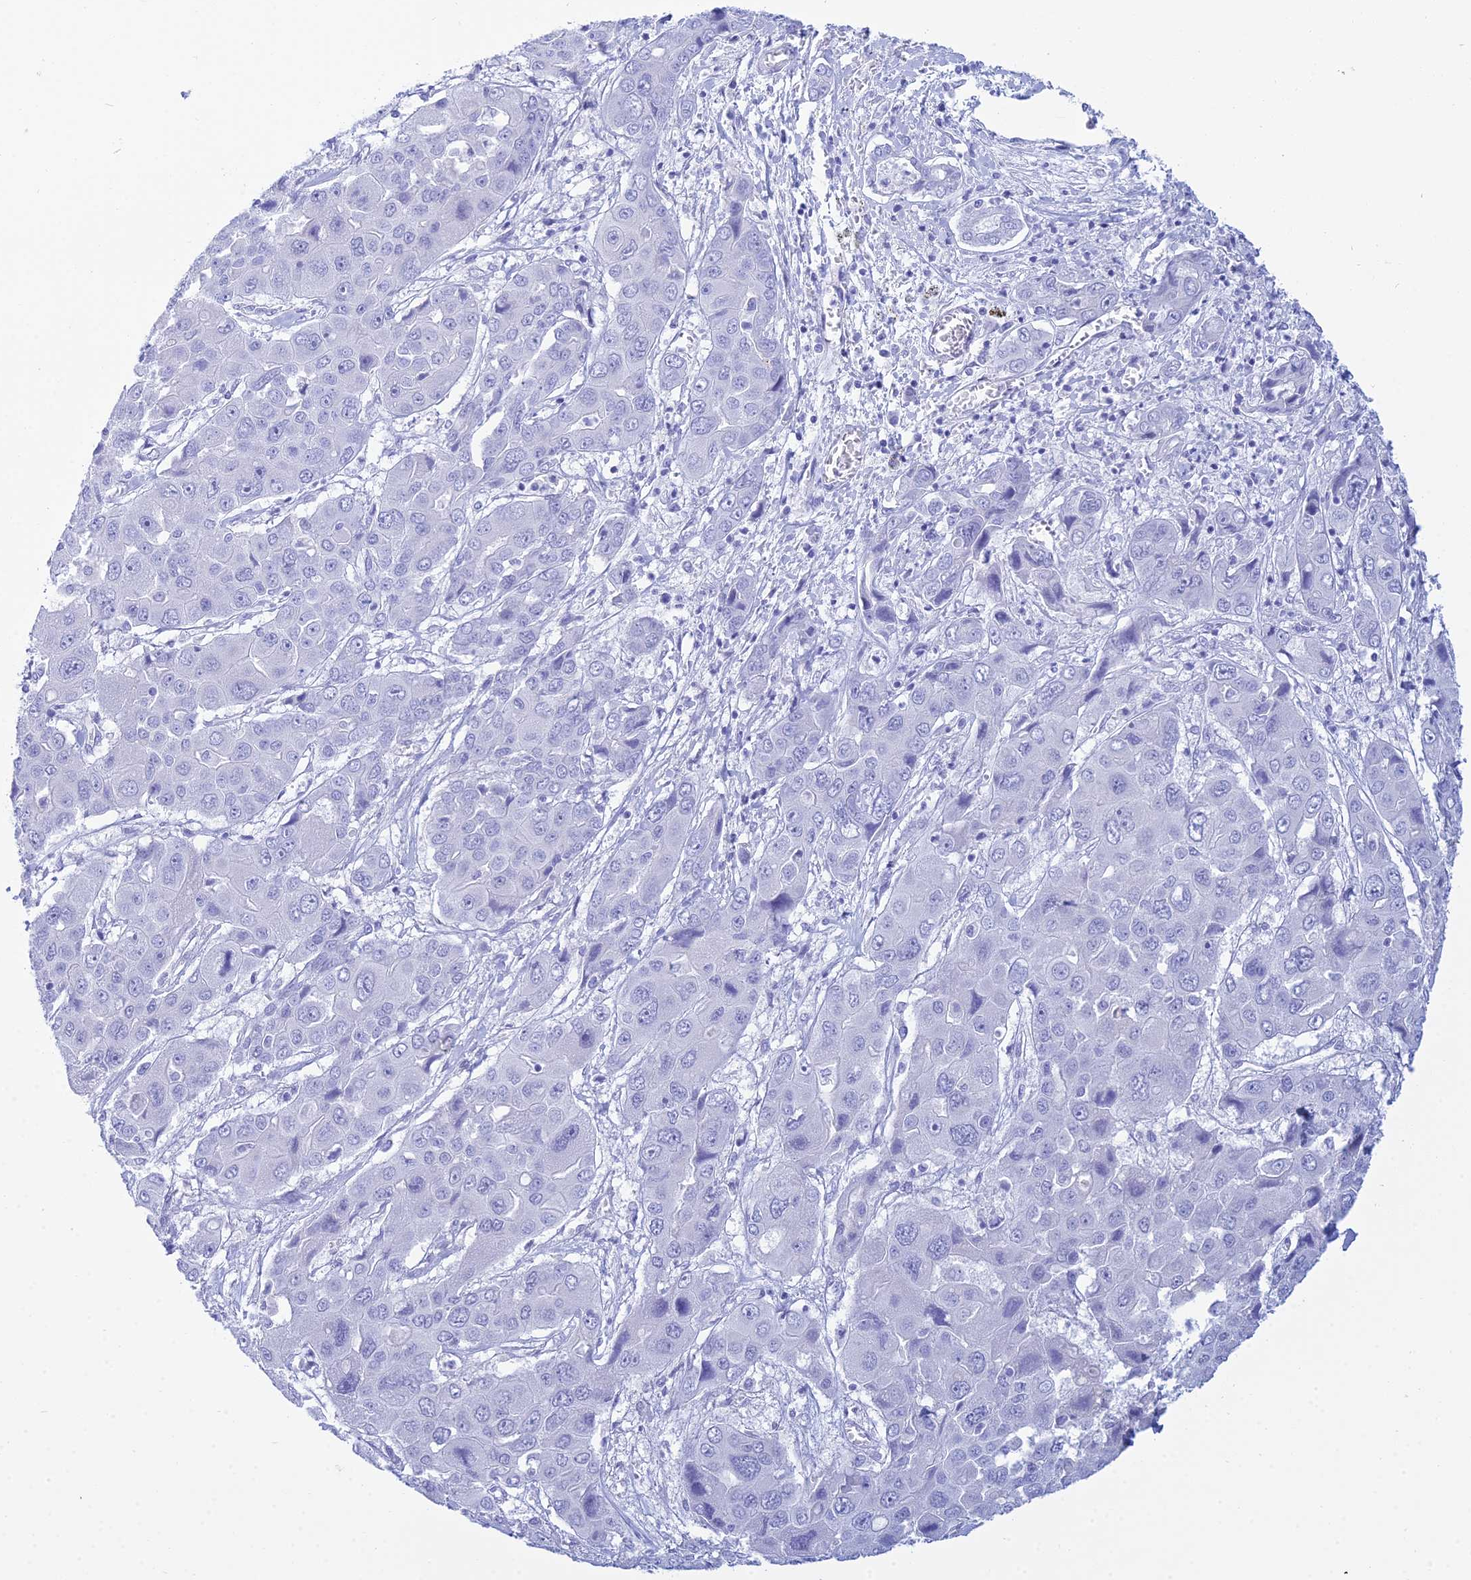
{"staining": {"intensity": "negative", "quantity": "none", "location": "none"}, "tissue": "liver cancer", "cell_type": "Tumor cells", "image_type": "cancer", "snomed": [{"axis": "morphology", "description": "Cholangiocarcinoma"}, {"axis": "topography", "description": "Liver"}], "caption": "Tumor cells are negative for brown protein staining in liver cancer.", "gene": "PATE4", "patient": {"sex": "male", "age": 67}}